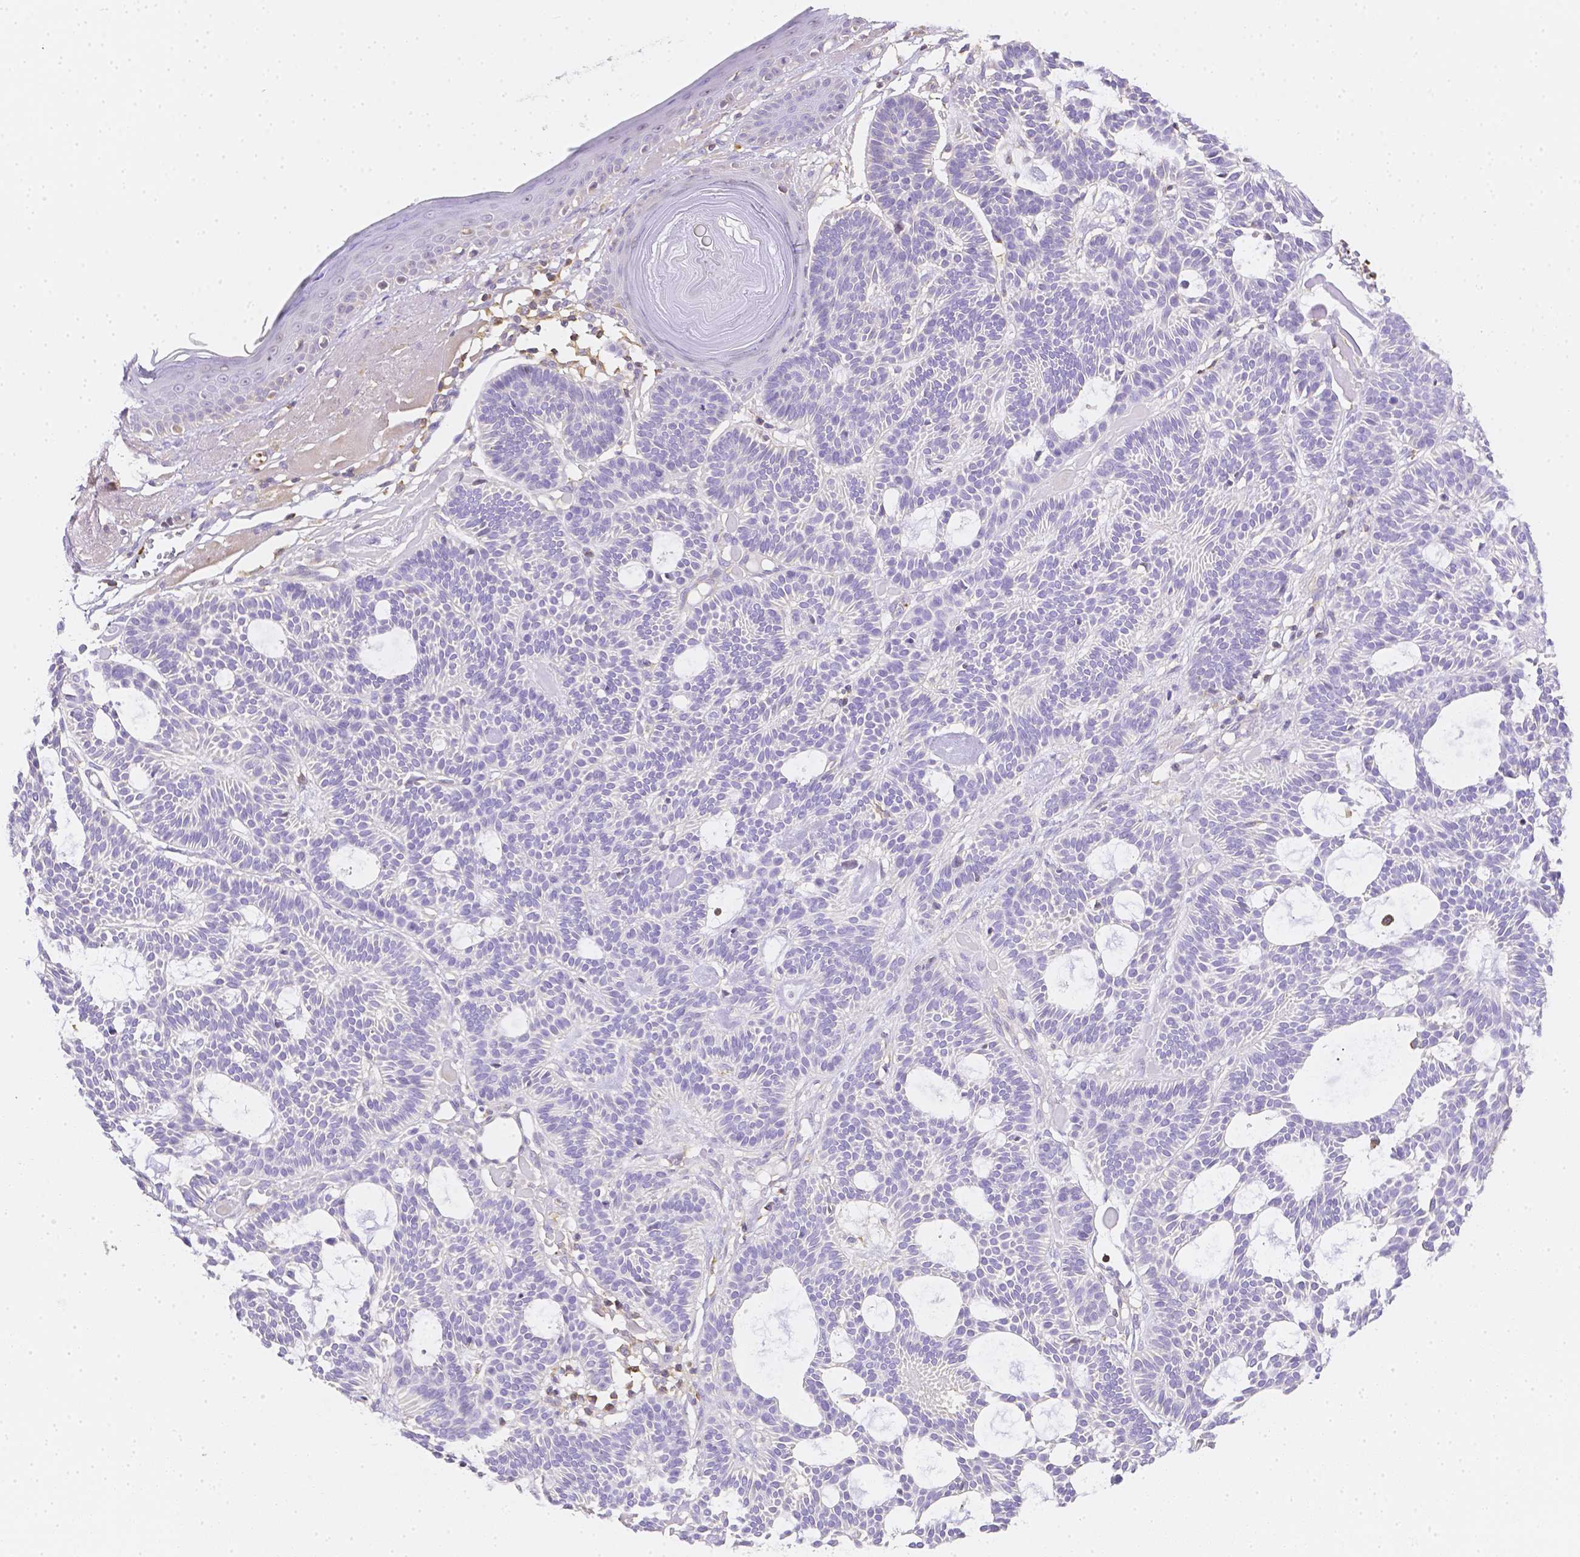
{"staining": {"intensity": "negative", "quantity": "none", "location": "none"}, "tissue": "skin cancer", "cell_type": "Tumor cells", "image_type": "cancer", "snomed": [{"axis": "morphology", "description": "Basal cell carcinoma"}, {"axis": "topography", "description": "Skin"}], "caption": "DAB immunohistochemical staining of human basal cell carcinoma (skin) exhibits no significant staining in tumor cells.", "gene": "ASAH2", "patient": {"sex": "male", "age": 85}}